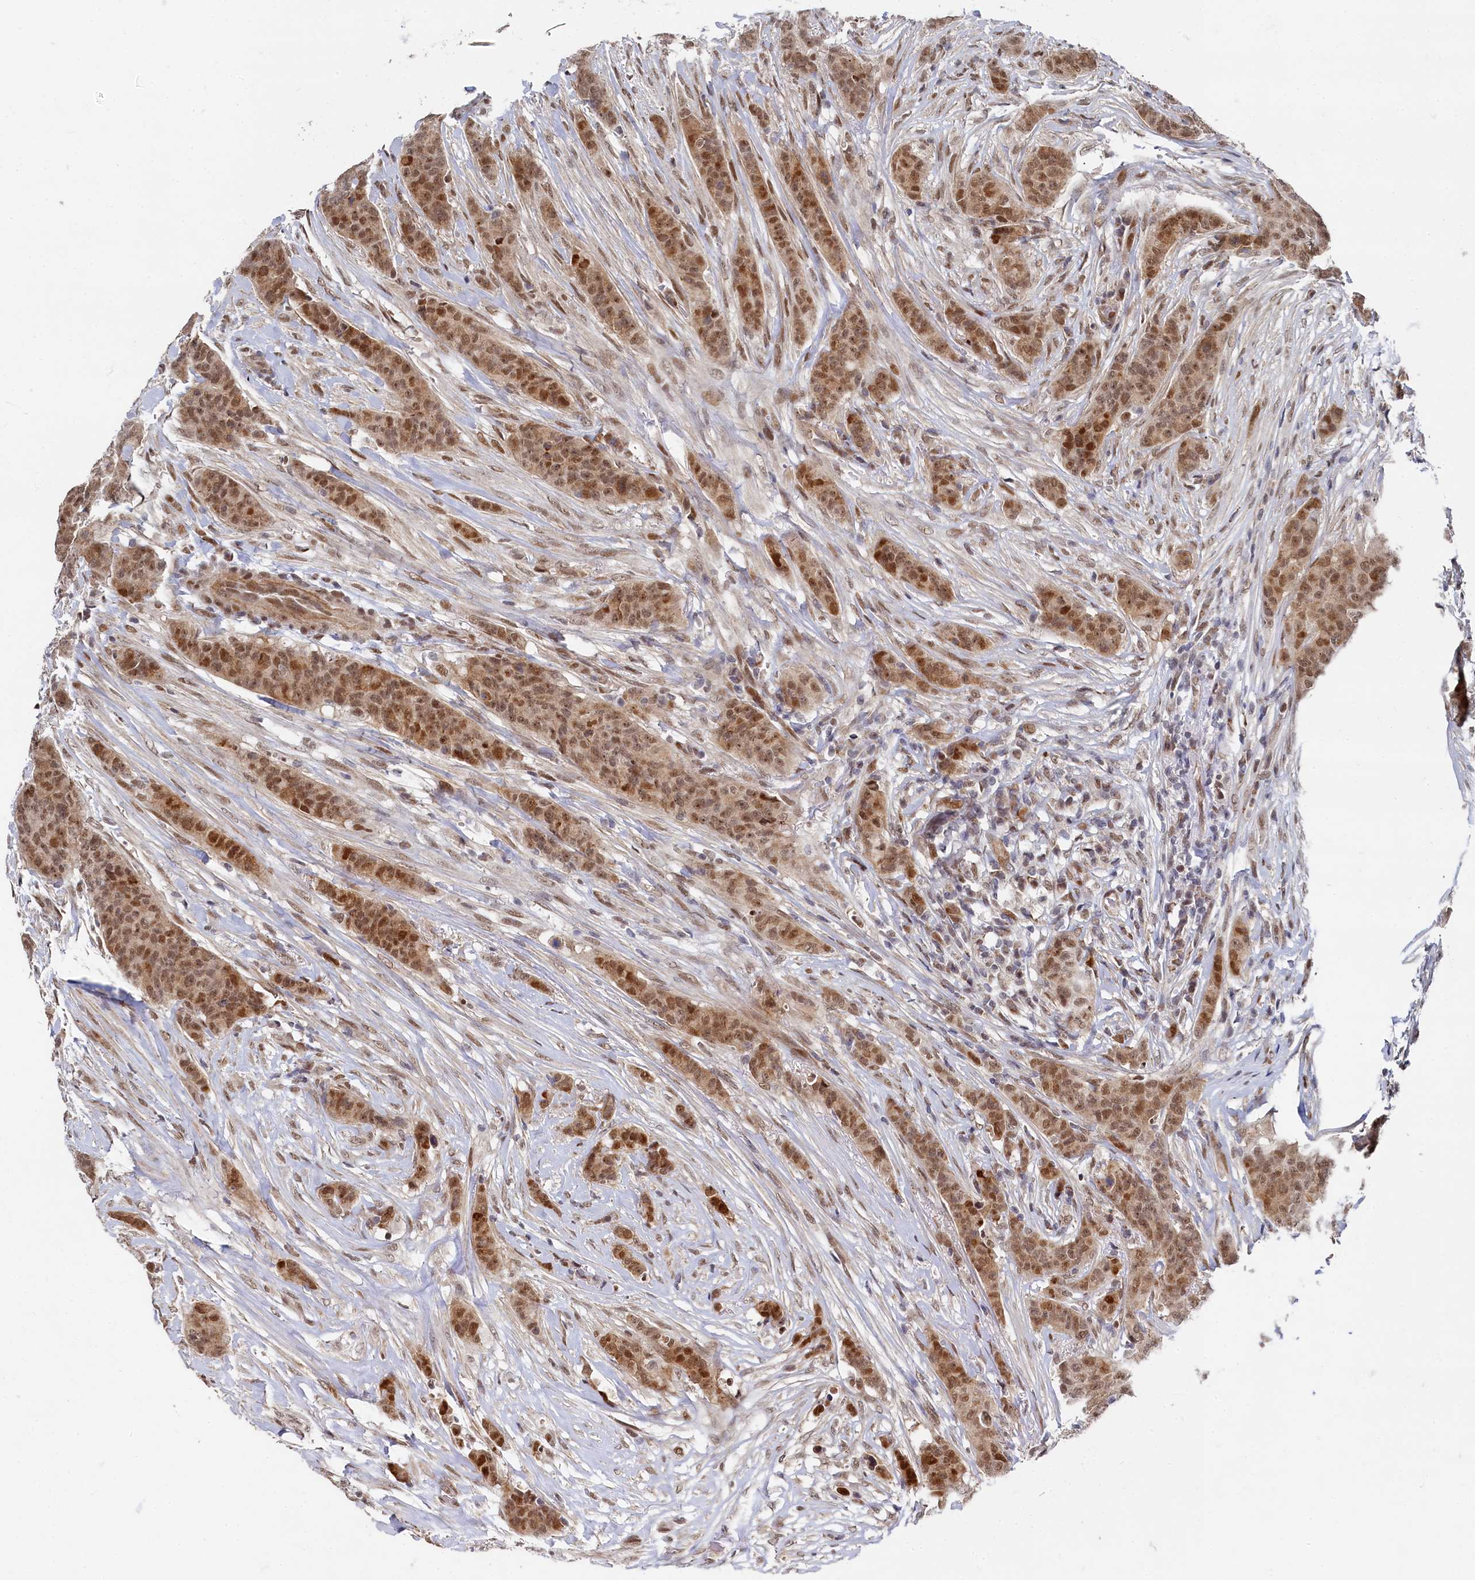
{"staining": {"intensity": "moderate", "quantity": ">75%", "location": "nuclear"}, "tissue": "breast cancer", "cell_type": "Tumor cells", "image_type": "cancer", "snomed": [{"axis": "morphology", "description": "Duct carcinoma"}, {"axis": "topography", "description": "Breast"}], "caption": "Breast cancer stained with IHC demonstrates moderate nuclear staining in approximately >75% of tumor cells. (IHC, brightfield microscopy, high magnification).", "gene": "BUB3", "patient": {"sex": "female", "age": 40}}